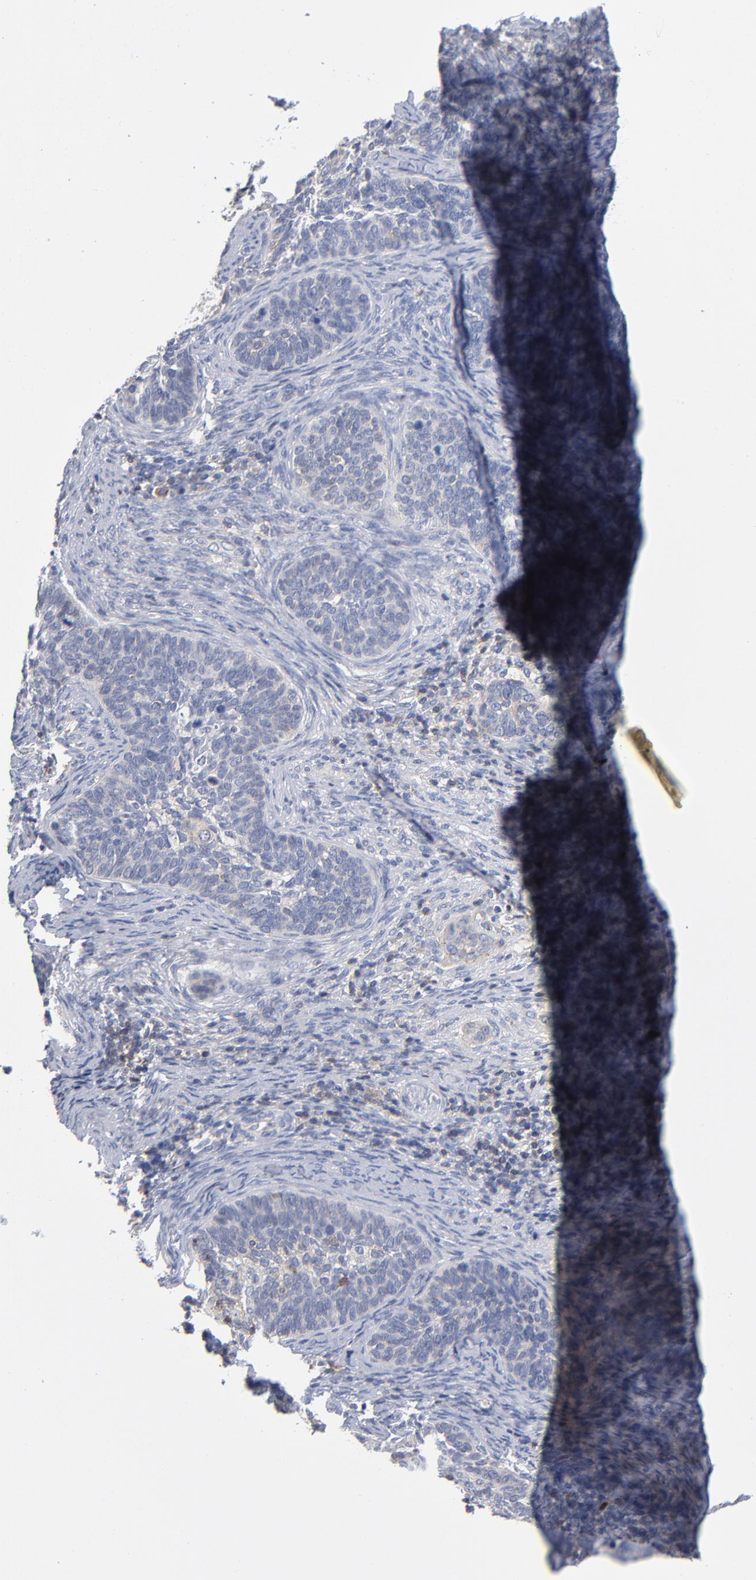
{"staining": {"intensity": "weak", "quantity": "25%-75%", "location": "cytoplasmic/membranous"}, "tissue": "cervical cancer", "cell_type": "Tumor cells", "image_type": "cancer", "snomed": [{"axis": "morphology", "description": "Squamous cell carcinoma, NOS"}, {"axis": "topography", "description": "Cervix"}], "caption": "The micrograph displays immunohistochemical staining of cervical cancer. There is weak cytoplasmic/membranous expression is appreciated in about 25%-75% of tumor cells.", "gene": "PDLIM2", "patient": {"sex": "female", "age": 33}}